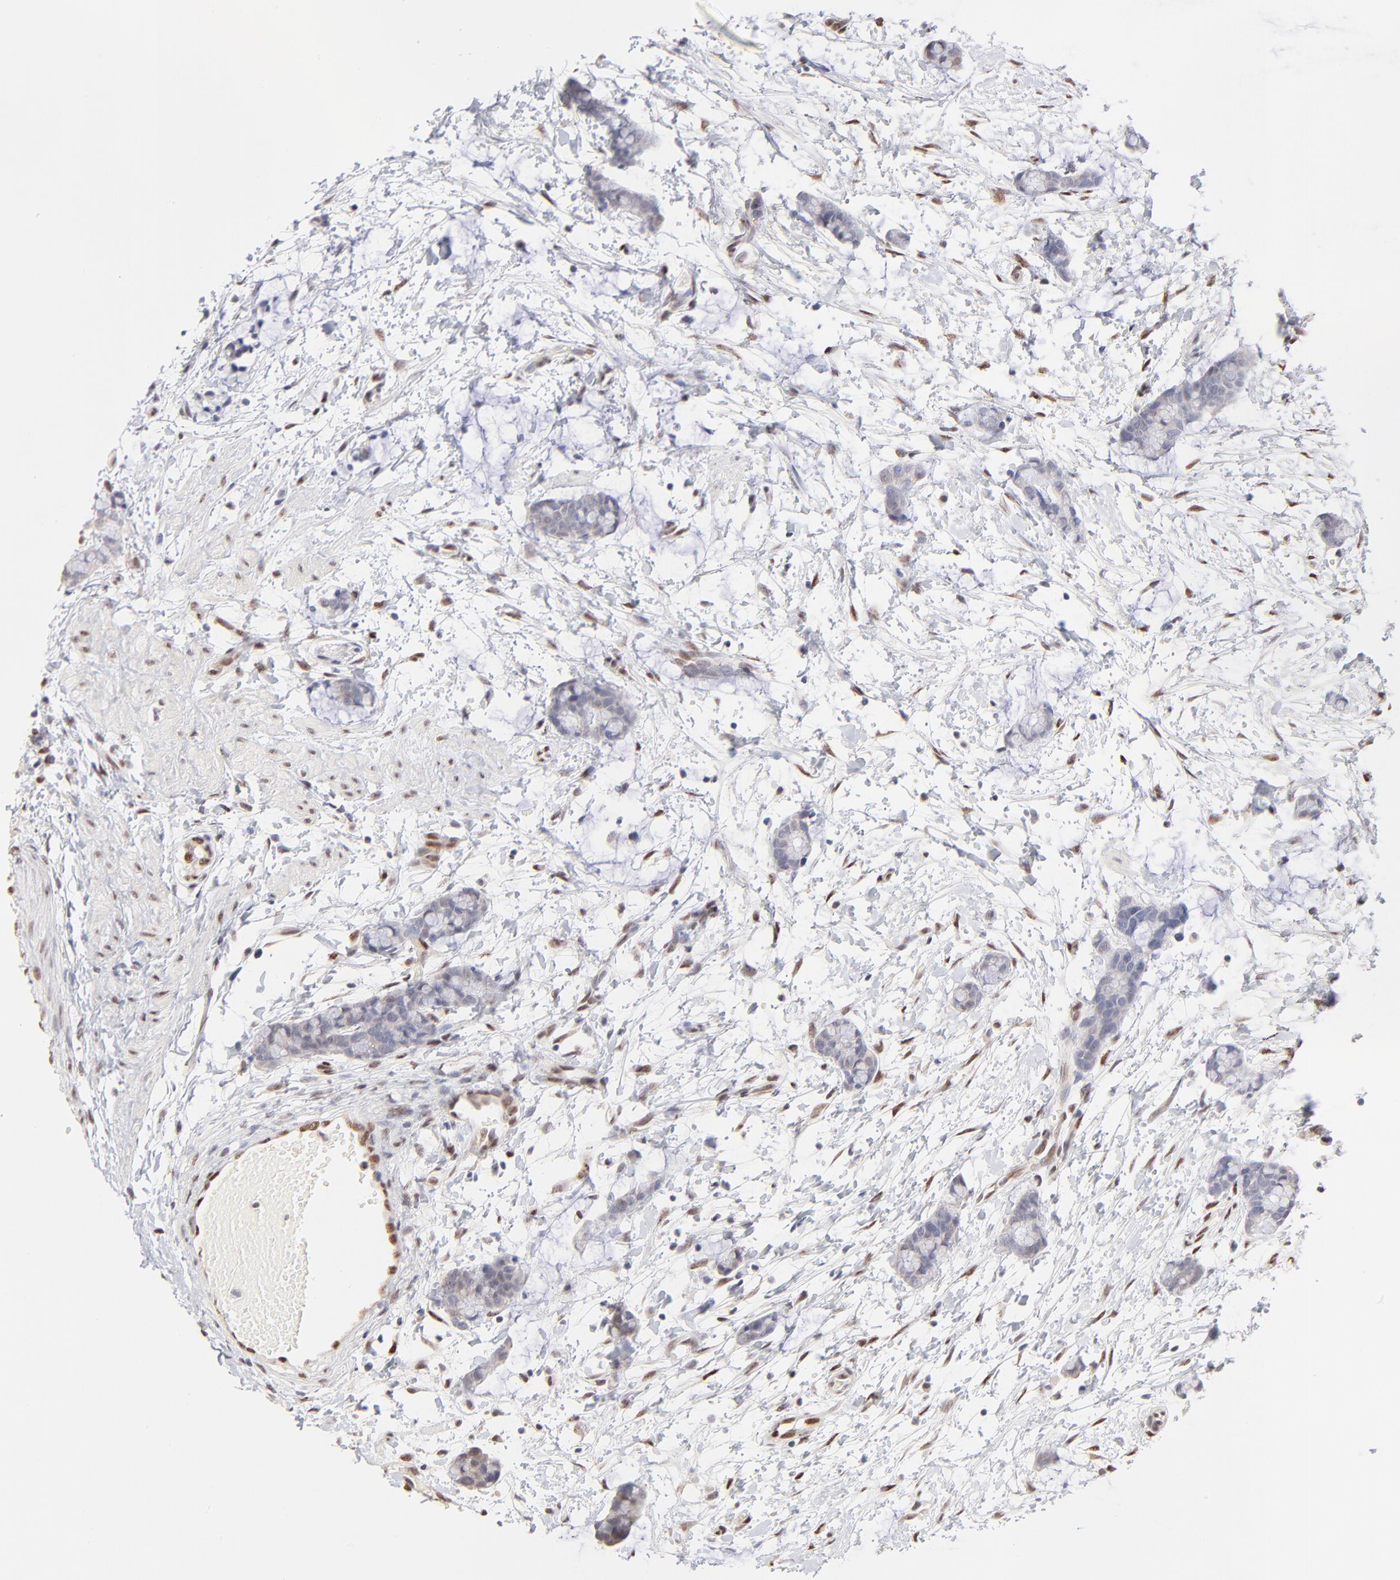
{"staining": {"intensity": "negative", "quantity": "none", "location": "none"}, "tissue": "colorectal cancer", "cell_type": "Tumor cells", "image_type": "cancer", "snomed": [{"axis": "morphology", "description": "Adenocarcinoma, NOS"}, {"axis": "topography", "description": "Colon"}], "caption": "The IHC histopathology image has no significant expression in tumor cells of colorectal cancer (adenocarcinoma) tissue.", "gene": "STAT3", "patient": {"sex": "male", "age": 14}}